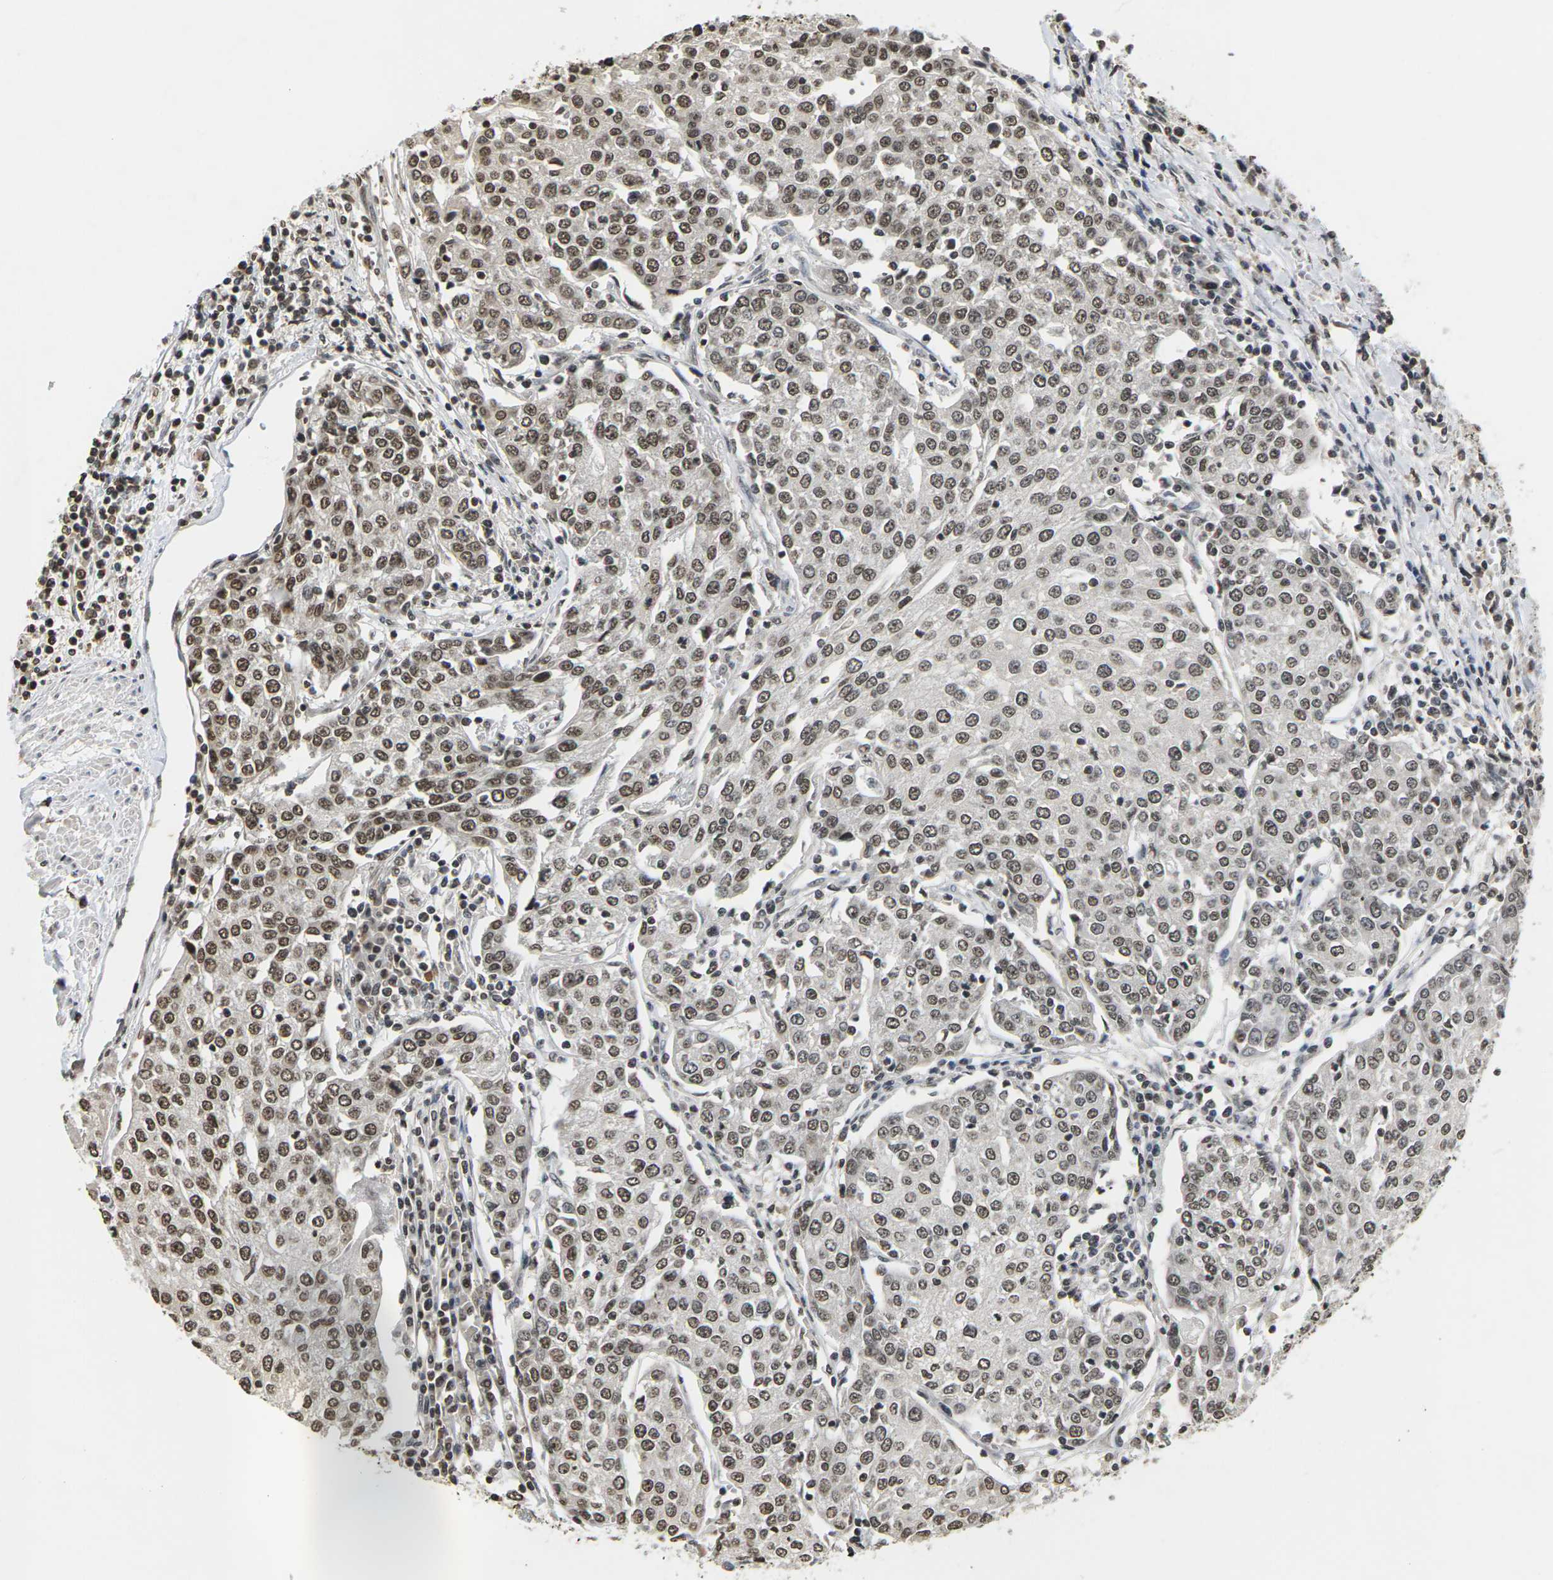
{"staining": {"intensity": "moderate", "quantity": ">75%", "location": "nuclear"}, "tissue": "urothelial cancer", "cell_type": "Tumor cells", "image_type": "cancer", "snomed": [{"axis": "morphology", "description": "Urothelial carcinoma, High grade"}, {"axis": "topography", "description": "Urinary bladder"}], "caption": "Immunohistochemical staining of human urothelial cancer shows medium levels of moderate nuclear expression in approximately >75% of tumor cells. (Stains: DAB in brown, nuclei in blue, Microscopy: brightfield microscopy at high magnification).", "gene": "NELFA", "patient": {"sex": "female", "age": 85}}